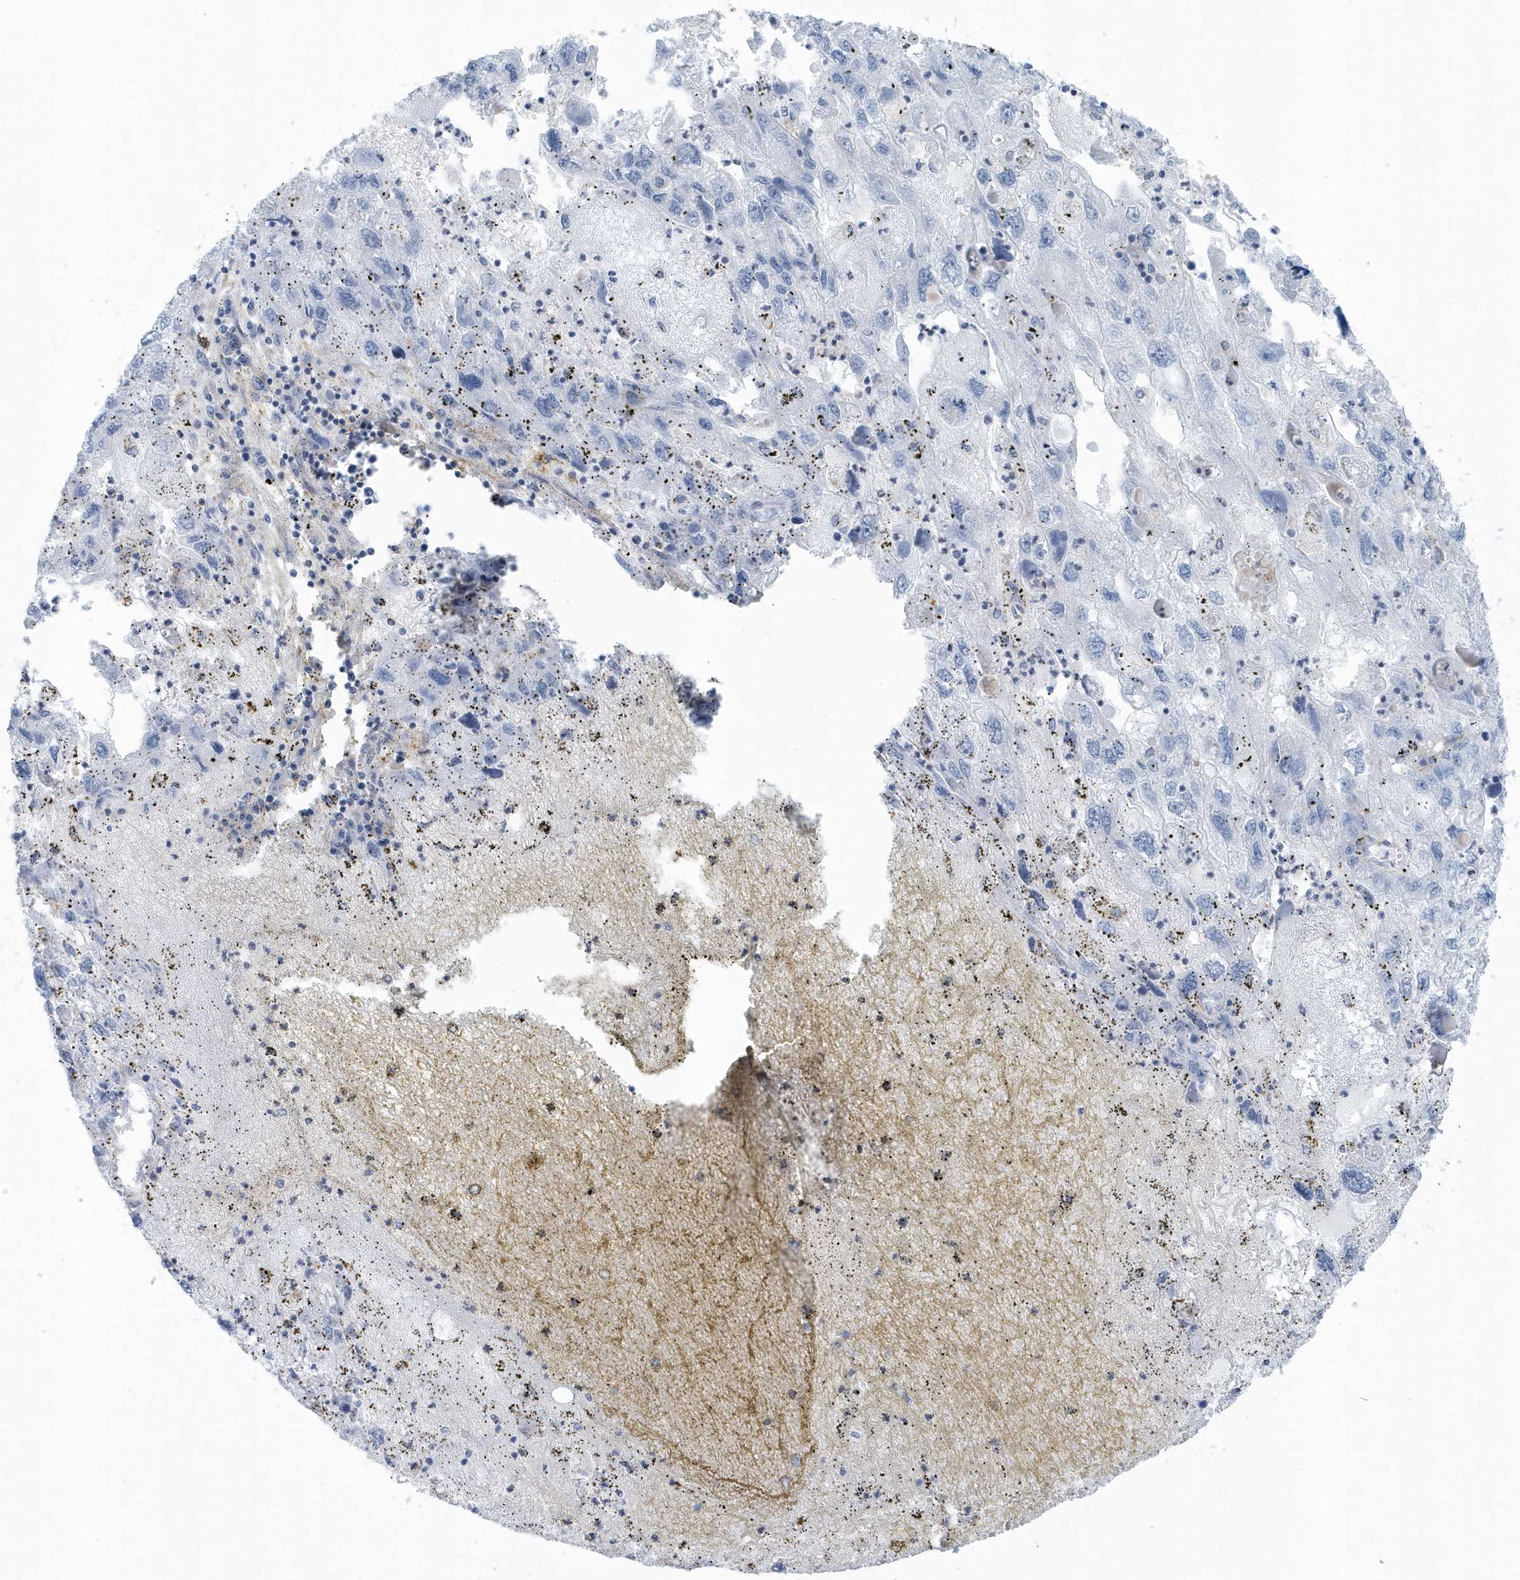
{"staining": {"intensity": "negative", "quantity": "none", "location": "none"}, "tissue": "endometrial cancer", "cell_type": "Tumor cells", "image_type": "cancer", "snomed": [{"axis": "morphology", "description": "Adenocarcinoma, NOS"}, {"axis": "topography", "description": "Endometrium"}], "caption": "High magnification brightfield microscopy of adenocarcinoma (endometrial) stained with DAB (brown) and counterstained with hematoxylin (blue): tumor cells show no significant expression.", "gene": "CACNB2", "patient": {"sex": "female", "age": 49}}